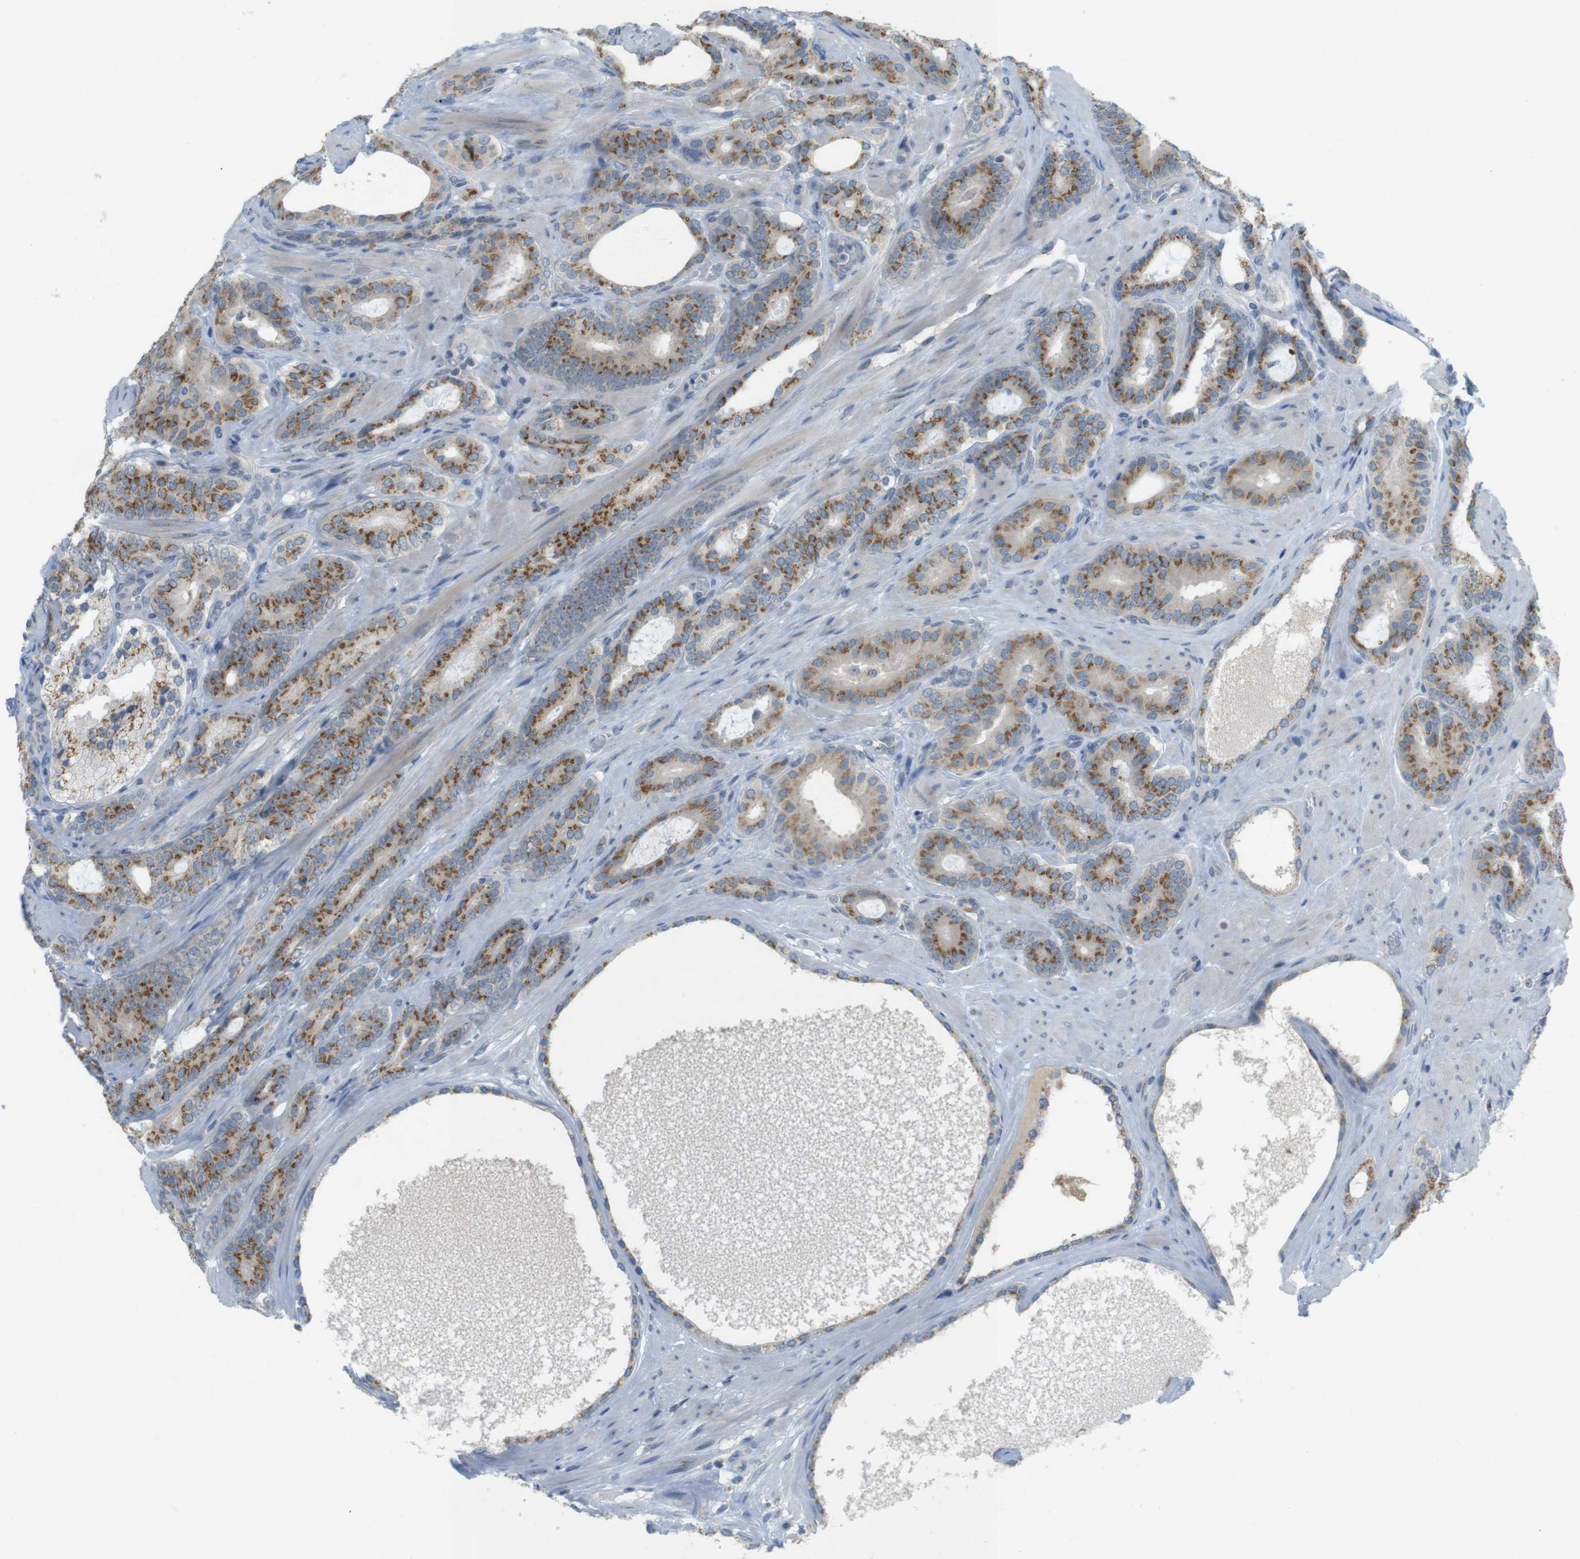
{"staining": {"intensity": "moderate", "quantity": ">75%", "location": "cytoplasmic/membranous"}, "tissue": "prostate cancer", "cell_type": "Tumor cells", "image_type": "cancer", "snomed": [{"axis": "morphology", "description": "Adenocarcinoma, Low grade"}, {"axis": "topography", "description": "Prostate"}], "caption": "Immunohistochemical staining of human low-grade adenocarcinoma (prostate) exhibits medium levels of moderate cytoplasmic/membranous positivity in about >75% of tumor cells.", "gene": "YIPF3", "patient": {"sex": "male", "age": 63}}